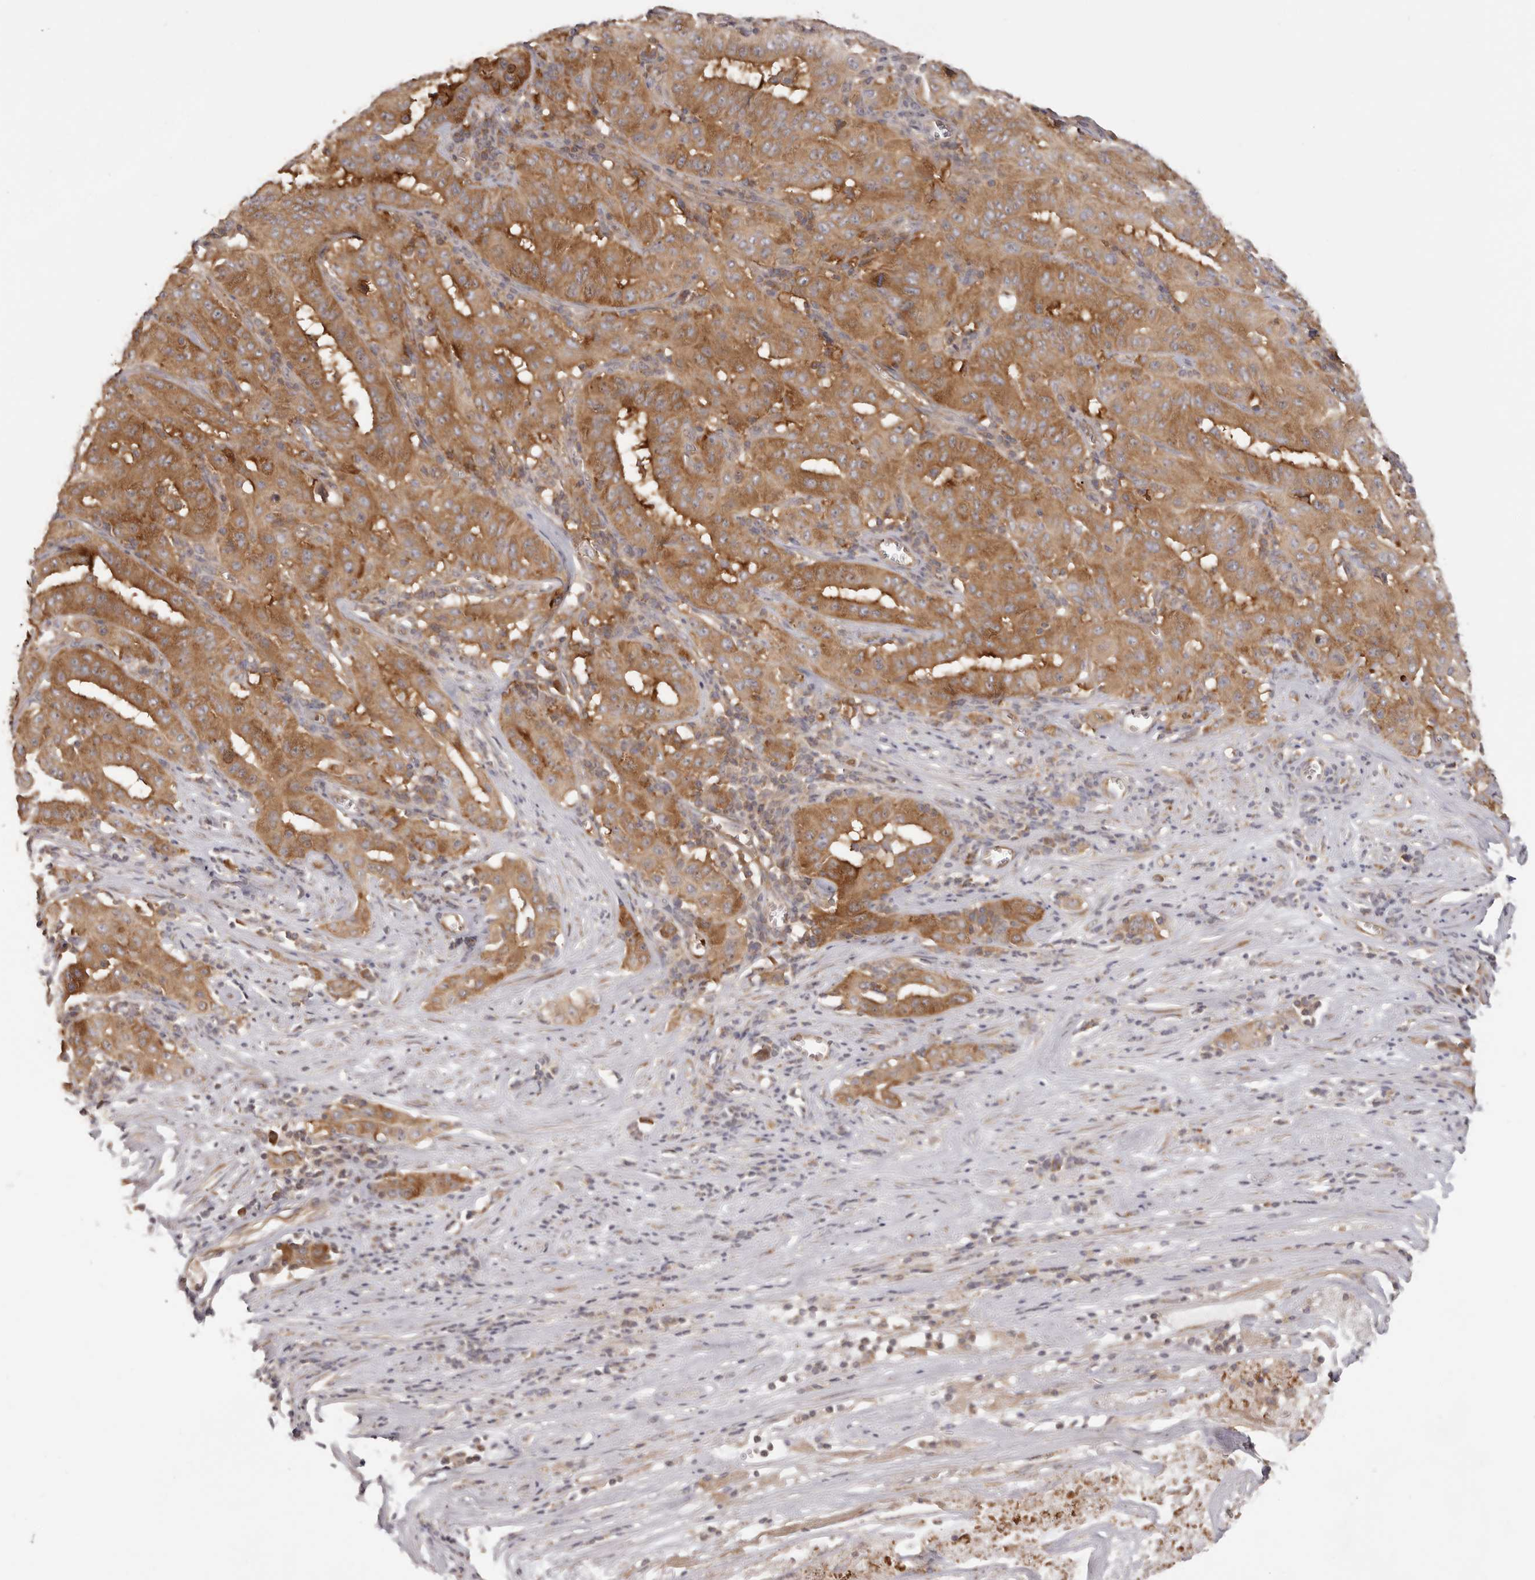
{"staining": {"intensity": "strong", "quantity": ">75%", "location": "cytoplasmic/membranous"}, "tissue": "pancreatic cancer", "cell_type": "Tumor cells", "image_type": "cancer", "snomed": [{"axis": "morphology", "description": "Adenocarcinoma, NOS"}, {"axis": "topography", "description": "Pancreas"}], "caption": "A micrograph showing strong cytoplasmic/membranous positivity in about >75% of tumor cells in pancreatic adenocarcinoma, as visualized by brown immunohistochemical staining.", "gene": "EEF1E1", "patient": {"sex": "male", "age": 63}}